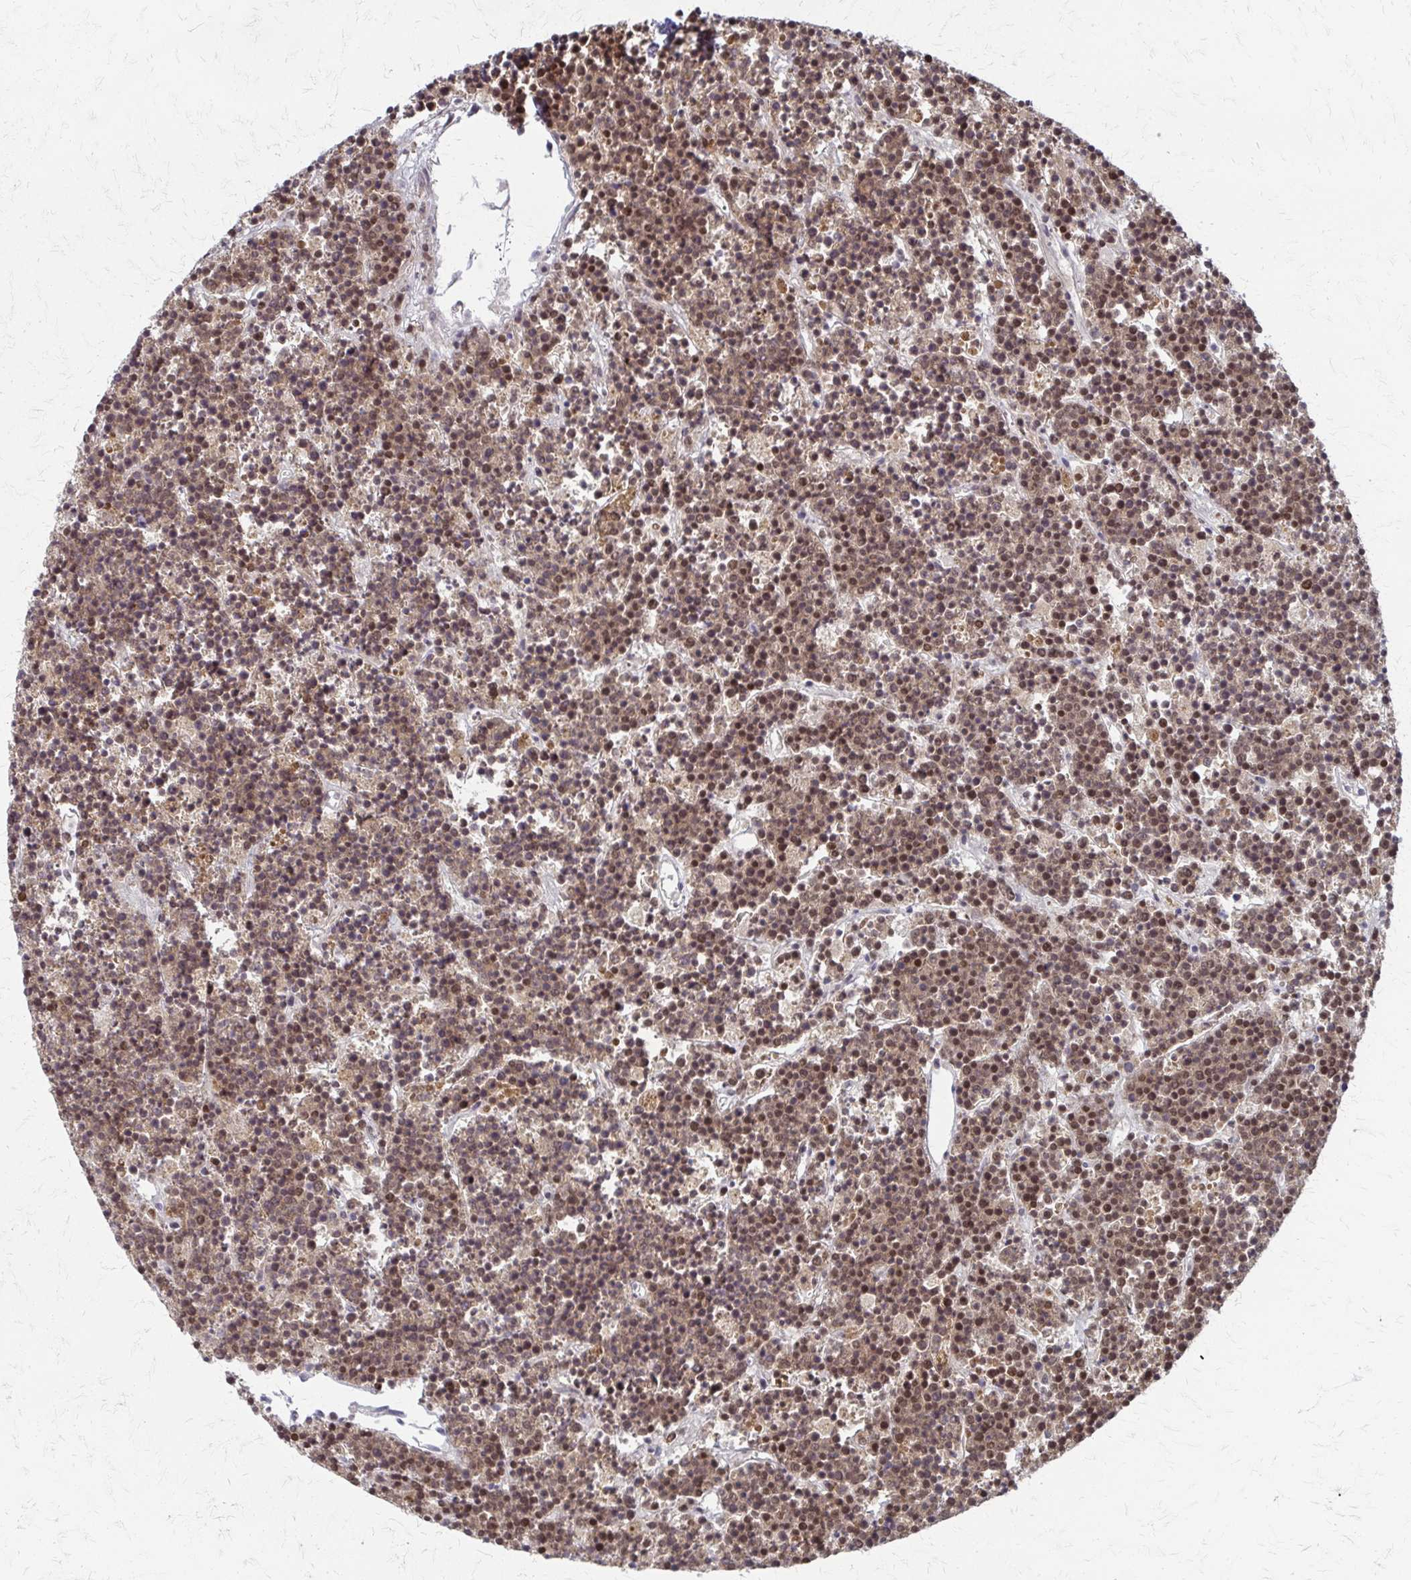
{"staining": {"intensity": "moderate", "quantity": ">75%", "location": "nuclear"}, "tissue": "lymphoma", "cell_type": "Tumor cells", "image_type": "cancer", "snomed": [{"axis": "morphology", "description": "Malignant lymphoma, non-Hodgkin's type, High grade"}, {"axis": "topography", "description": "Ovary"}], "caption": "This histopathology image reveals immunohistochemistry (IHC) staining of lymphoma, with medium moderate nuclear positivity in about >75% of tumor cells.", "gene": "EED", "patient": {"sex": "female", "age": 56}}